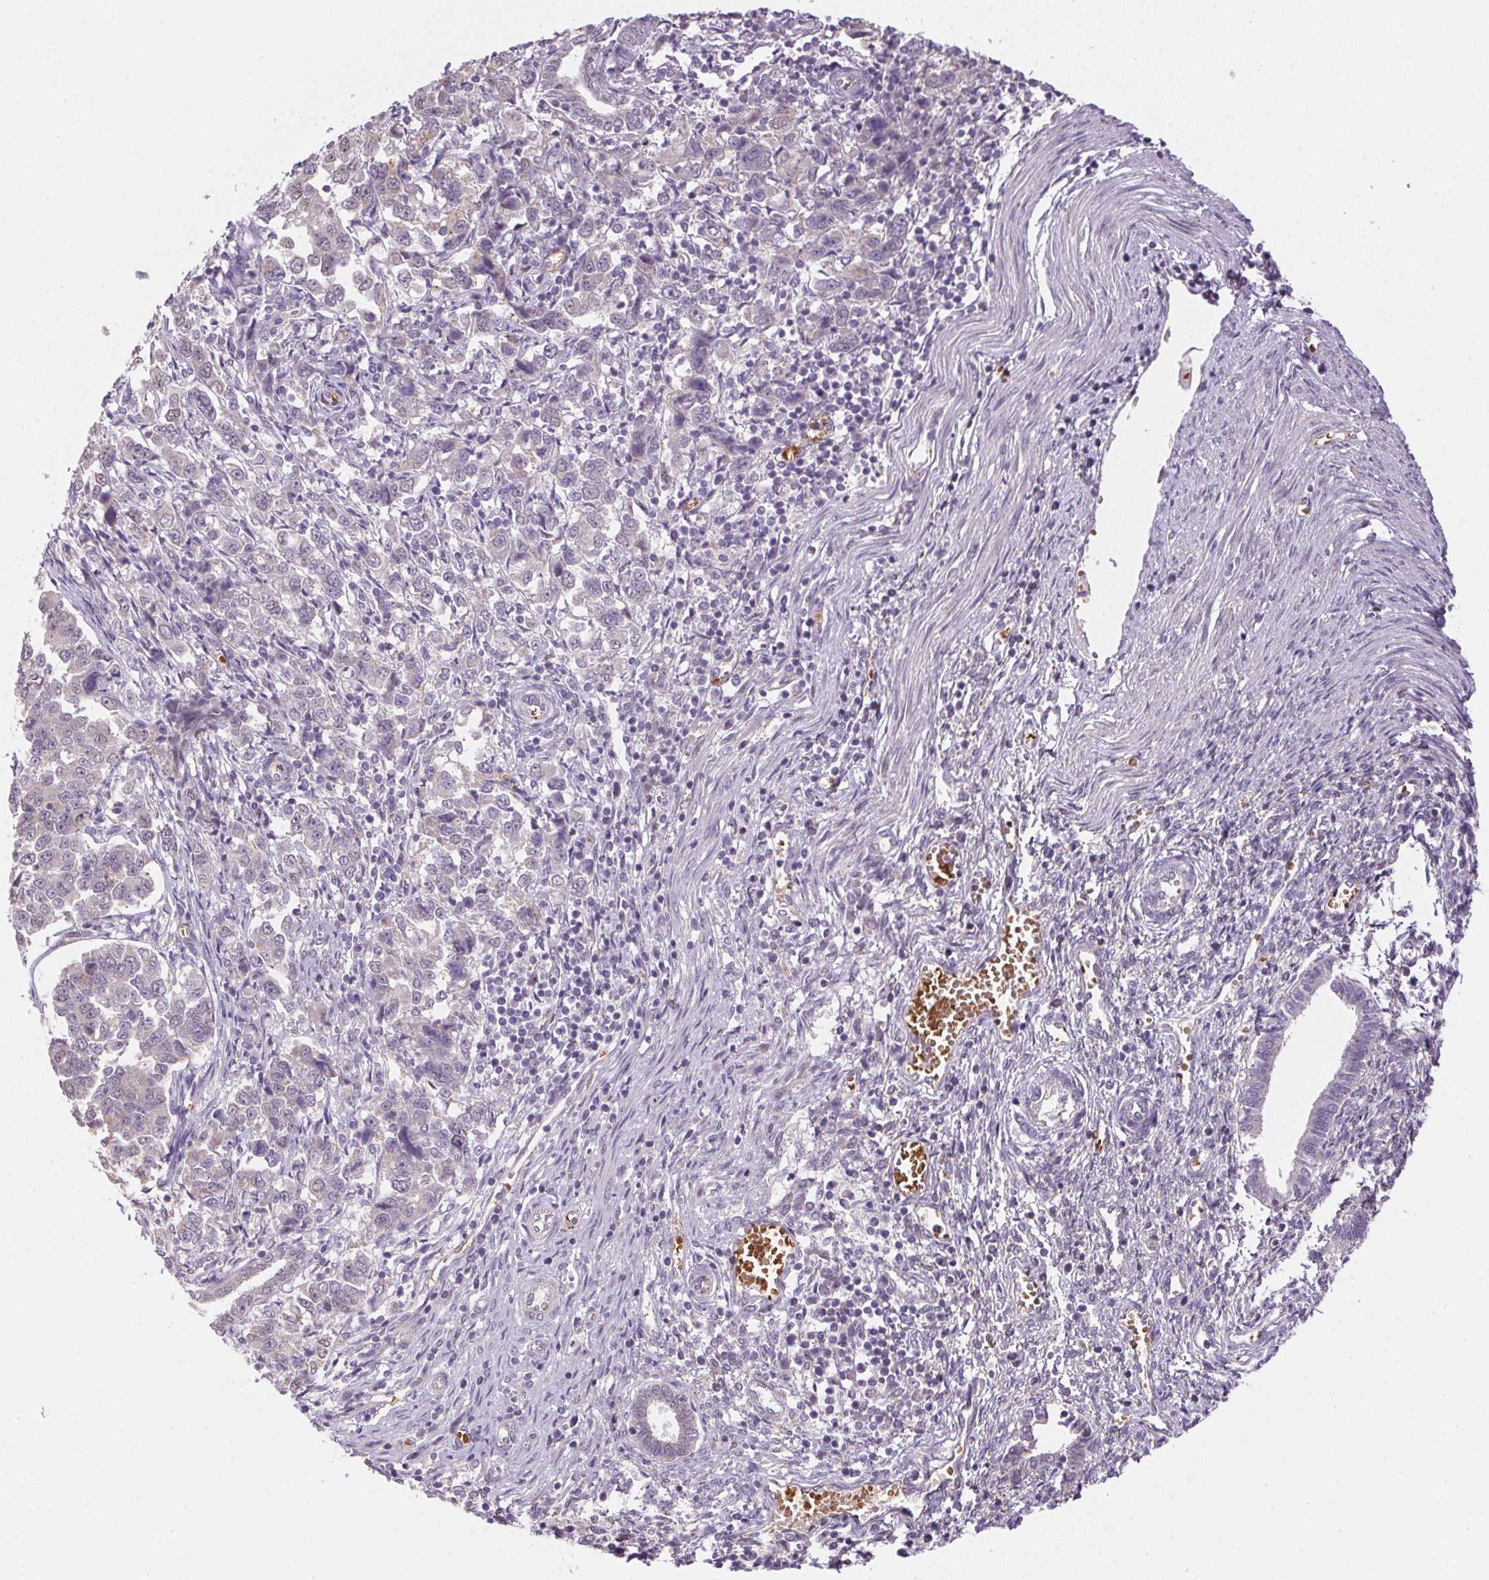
{"staining": {"intensity": "negative", "quantity": "none", "location": "none"}, "tissue": "endometrial cancer", "cell_type": "Tumor cells", "image_type": "cancer", "snomed": [{"axis": "morphology", "description": "Adenocarcinoma, NOS"}, {"axis": "topography", "description": "Endometrium"}], "caption": "A high-resolution photomicrograph shows IHC staining of endometrial cancer (adenocarcinoma), which displays no significant expression in tumor cells.", "gene": "METTL13", "patient": {"sex": "female", "age": 43}}